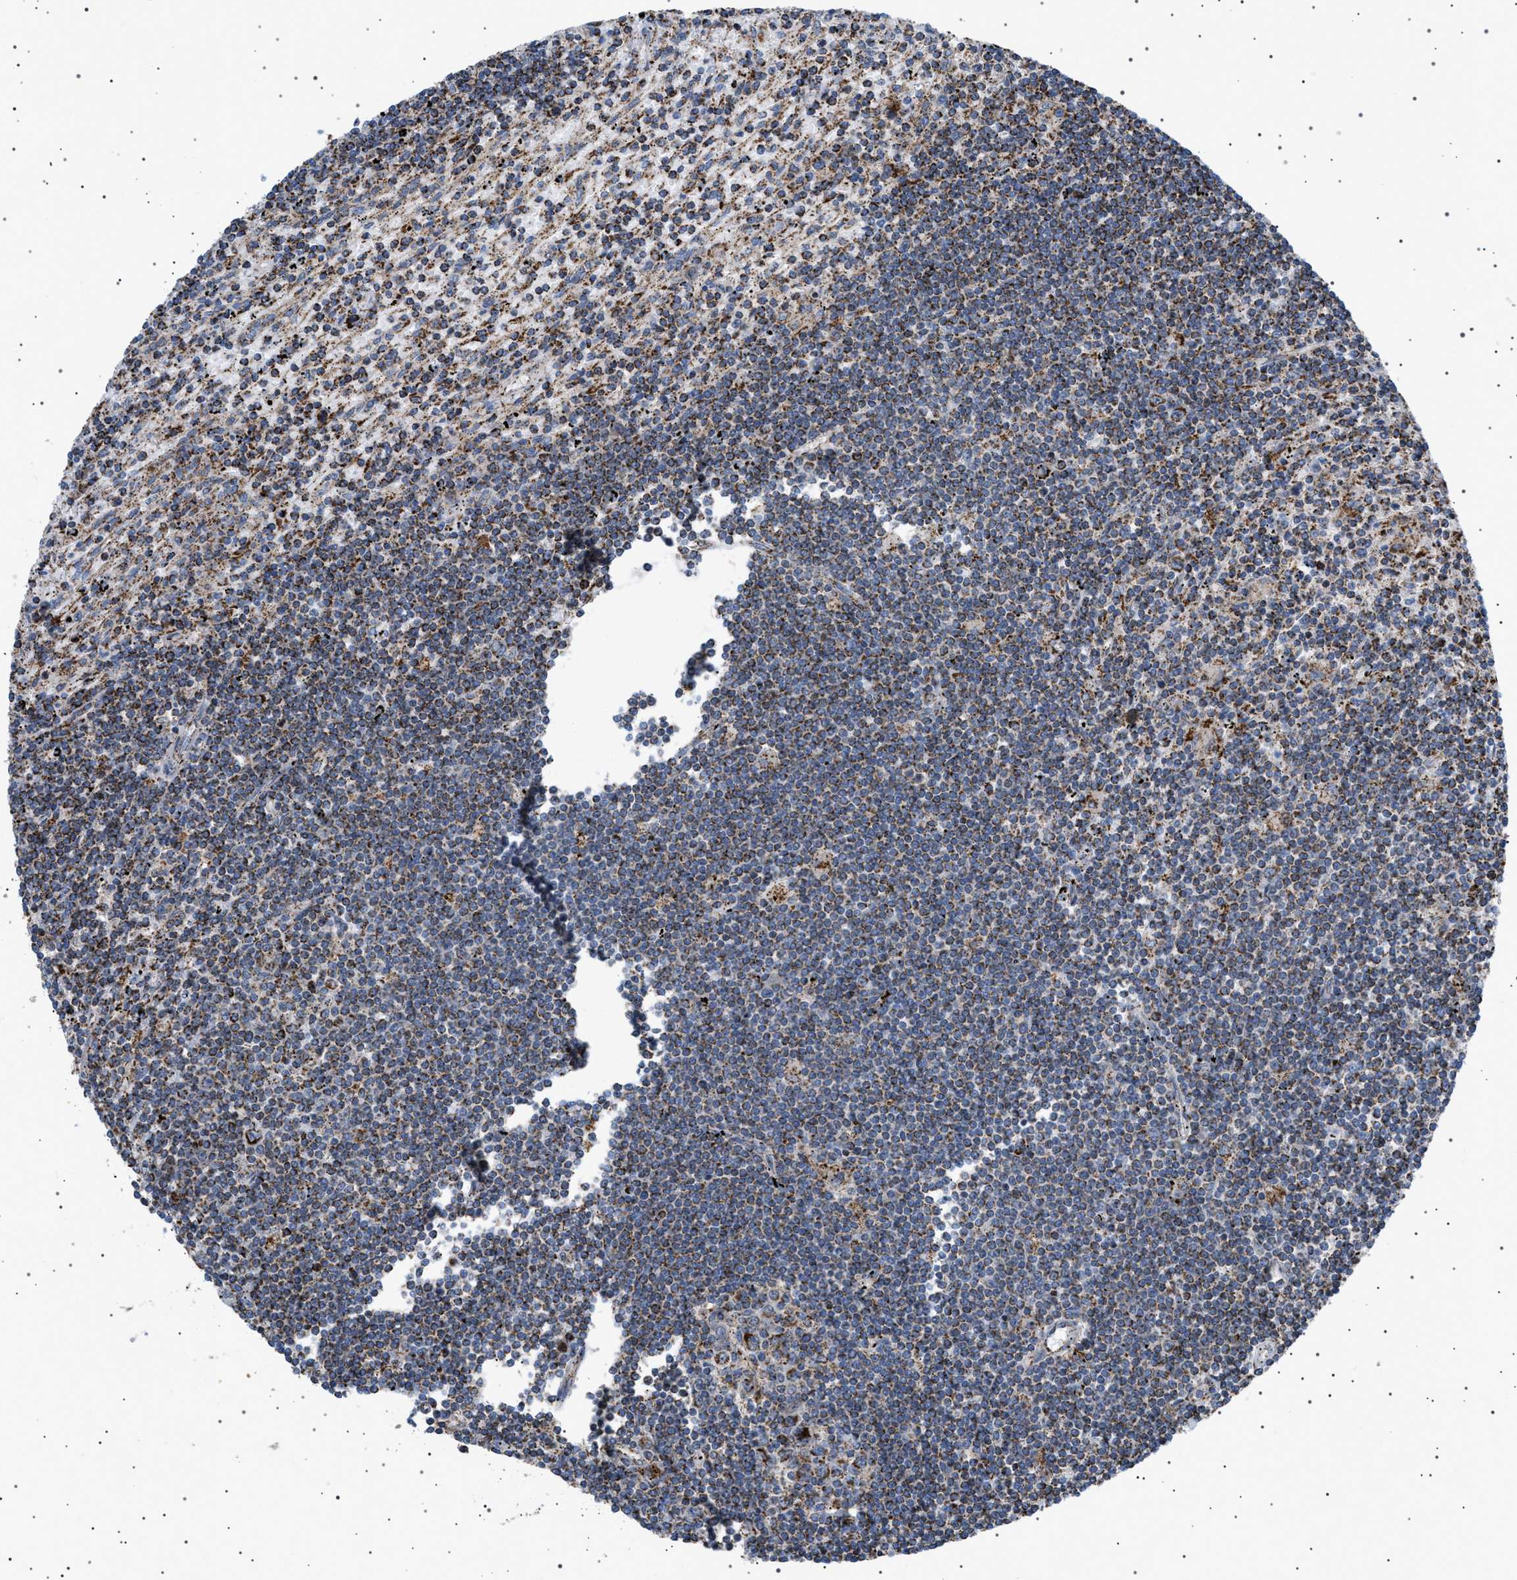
{"staining": {"intensity": "strong", "quantity": "25%-75%", "location": "cytoplasmic/membranous"}, "tissue": "lymphoma", "cell_type": "Tumor cells", "image_type": "cancer", "snomed": [{"axis": "morphology", "description": "Malignant lymphoma, non-Hodgkin's type, Low grade"}, {"axis": "topography", "description": "Spleen"}], "caption": "Approximately 25%-75% of tumor cells in malignant lymphoma, non-Hodgkin's type (low-grade) demonstrate strong cytoplasmic/membranous protein positivity as visualized by brown immunohistochemical staining.", "gene": "UBXN8", "patient": {"sex": "male", "age": 76}}